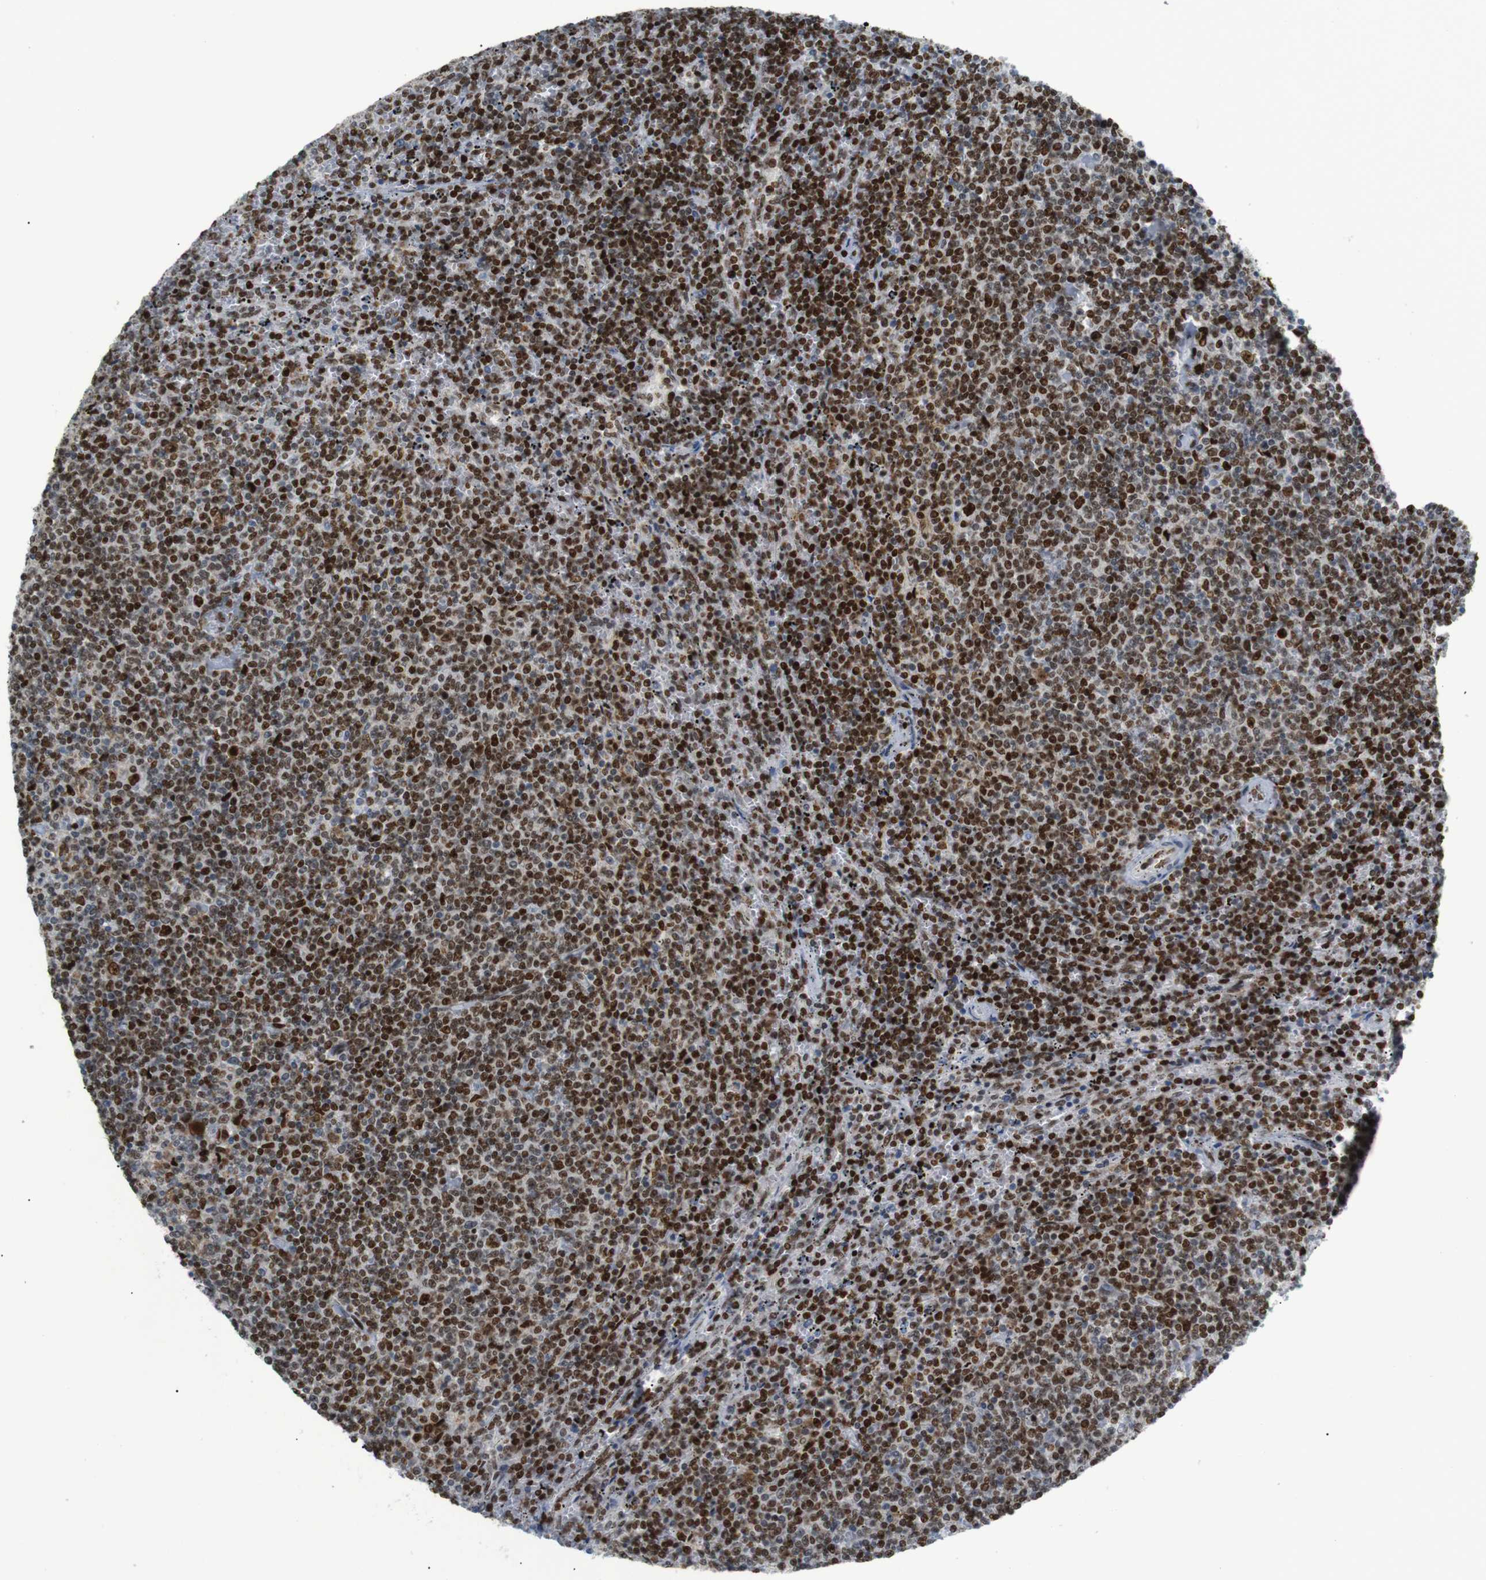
{"staining": {"intensity": "strong", "quantity": ">75%", "location": "nuclear"}, "tissue": "lymphoma", "cell_type": "Tumor cells", "image_type": "cancer", "snomed": [{"axis": "morphology", "description": "Malignant lymphoma, non-Hodgkin's type, Low grade"}, {"axis": "topography", "description": "Spleen"}], "caption": "This micrograph demonstrates lymphoma stained with immunohistochemistry (IHC) to label a protein in brown. The nuclear of tumor cells show strong positivity for the protein. Nuclei are counter-stained blue.", "gene": "RIOX2", "patient": {"sex": "female", "age": 50}}